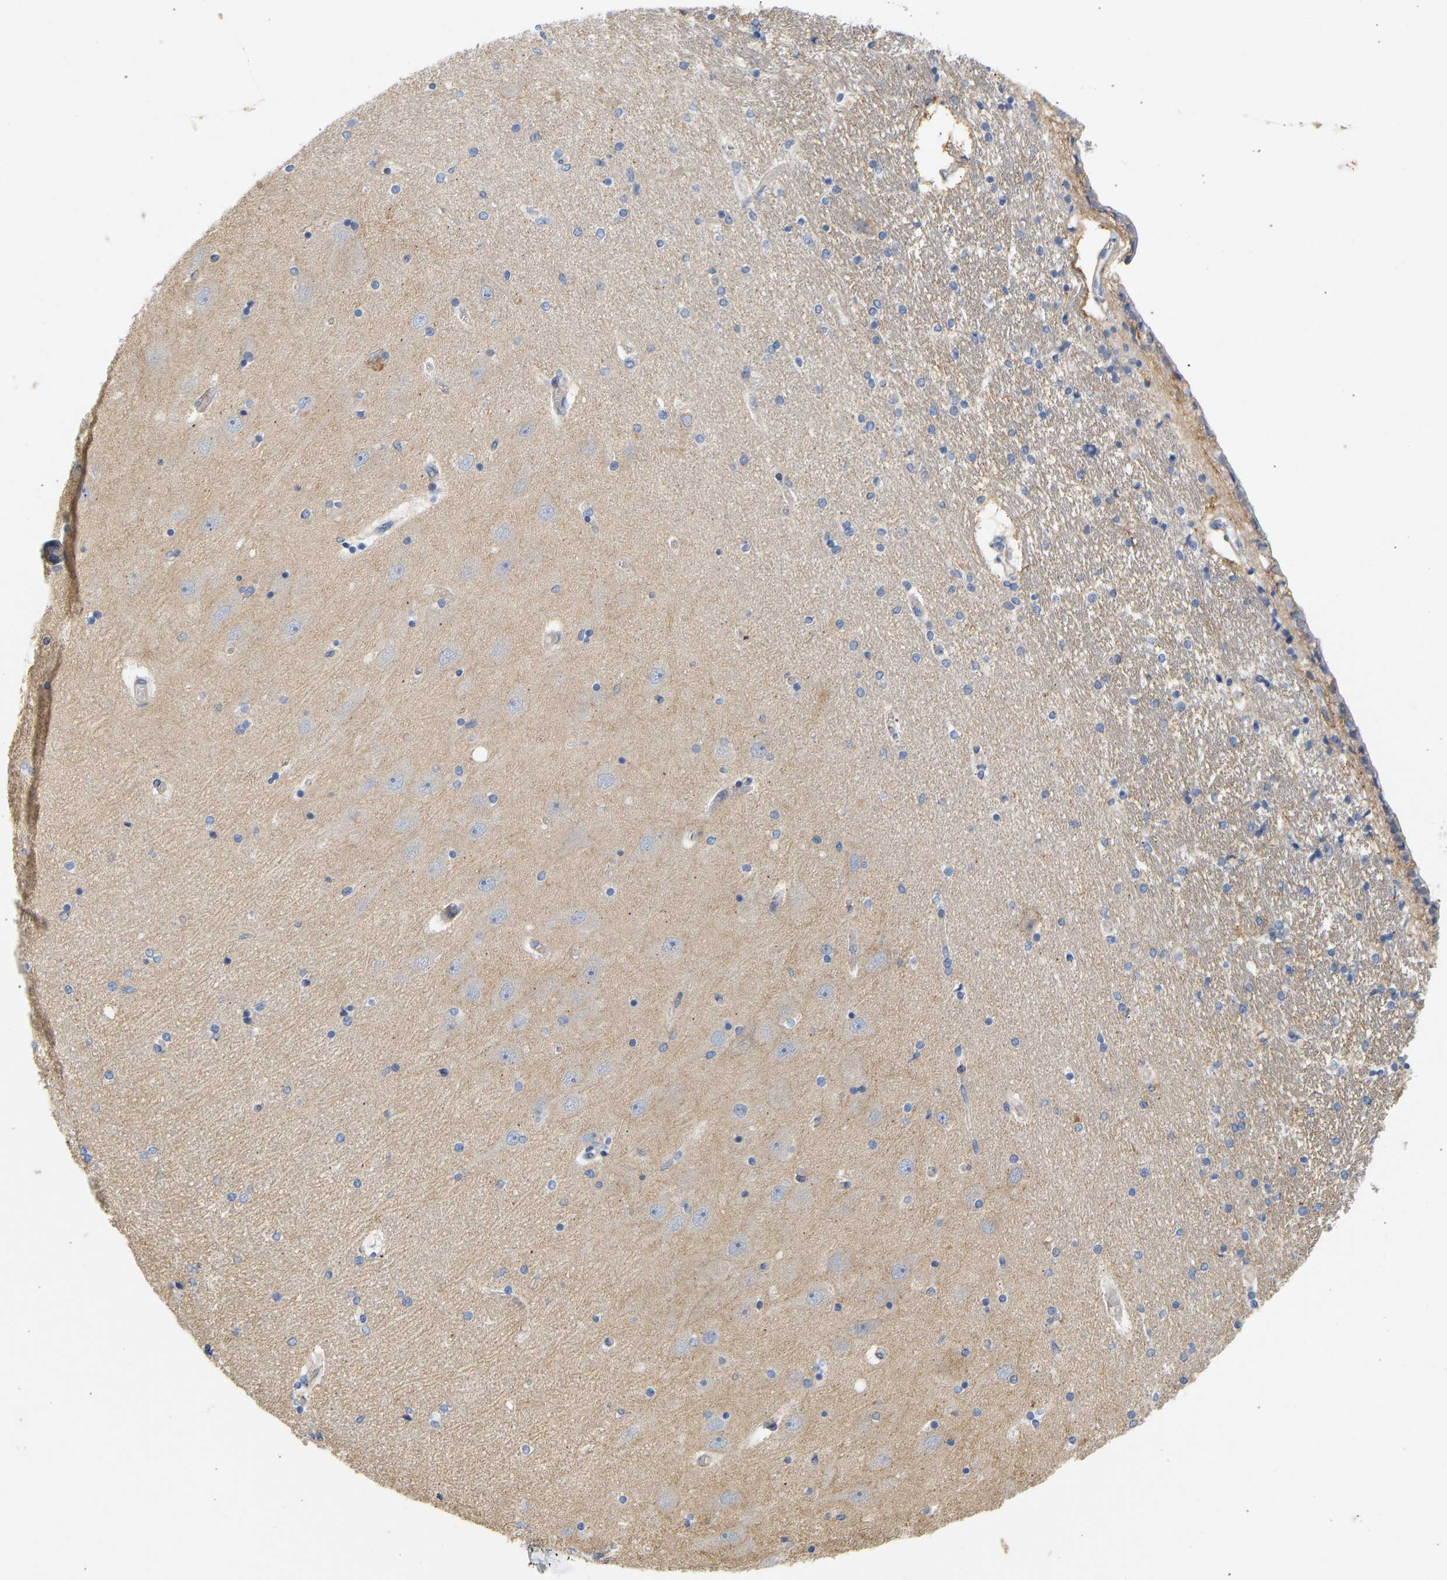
{"staining": {"intensity": "negative", "quantity": "none", "location": "none"}, "tissue": "hippocampus", "cell_type": "Glial cells", "image_type": "normal", "snomed": [{"axis": "morphology", "description": "Normal tissue, NOS"}, {"axis": "topography", "description": "Hippocampus"}], "caption": "An IHC micrograph of benign hippocampus is shown. There is no staining in glial cells of hippocampus.", "gene": "BVES", "patient": {"sex": "female", "age": 54}}